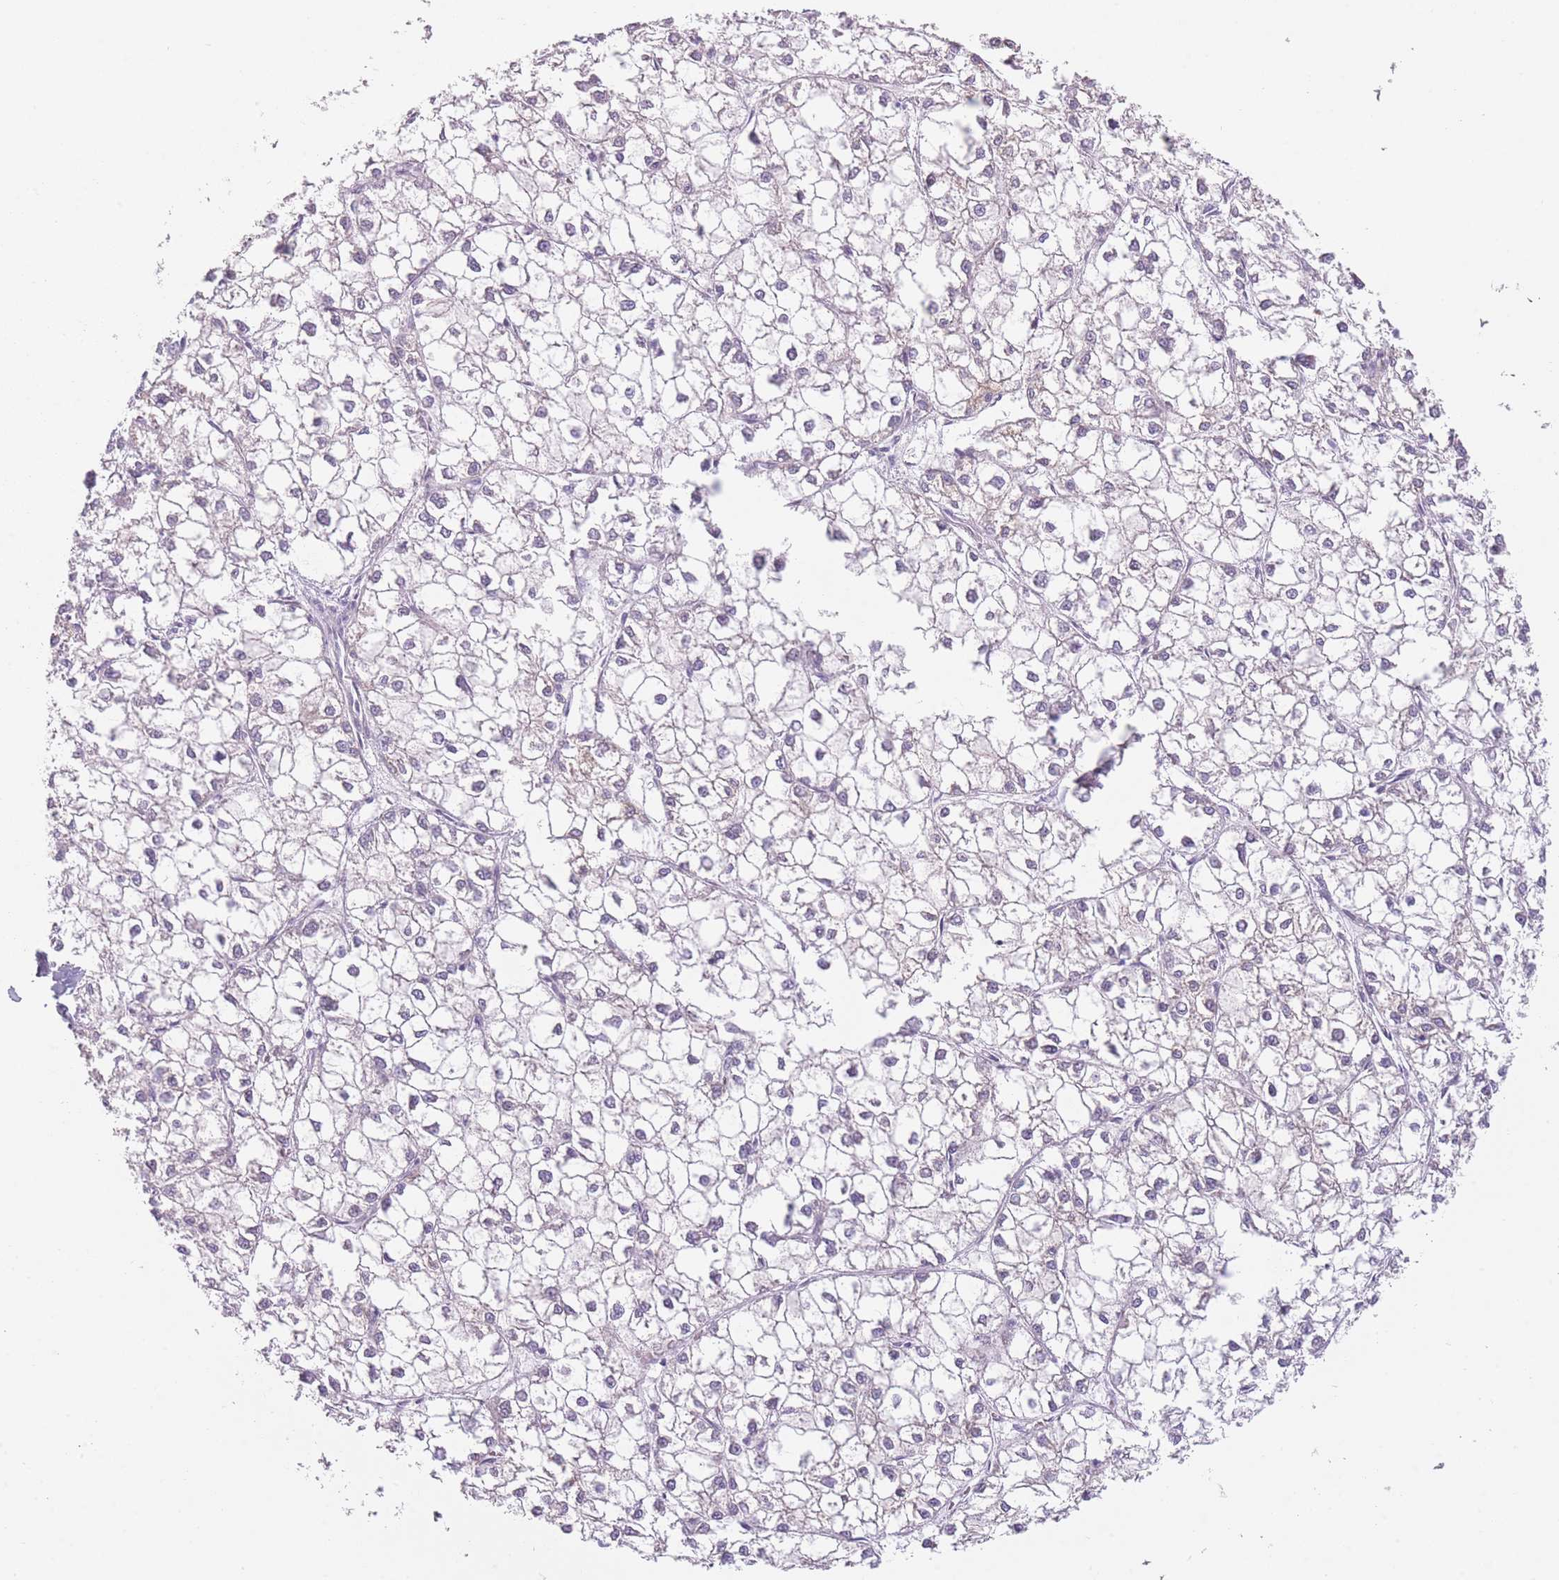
{"staining": {"intensity": "negative", "quantity": "none", "location": "none"}, "tissue": "liver cancer", "cell_type": "Tumor cells", "image_type": "cancer", "snomed": [{"axis": "morphology", "description": "Carcinoma, Hepatocellular, NOS"}, {"axis": "topography", "description": "Liver"}], "caption": "High power microscopy photomicrograph of an immunohistochemistry (IHC) histopathology image of liver cancer (hepatocellular carcinoma), revealing no significant staining in tumor cells.", "gene": "TMEM236", "patient": {"sex": "female", "age": 43}}